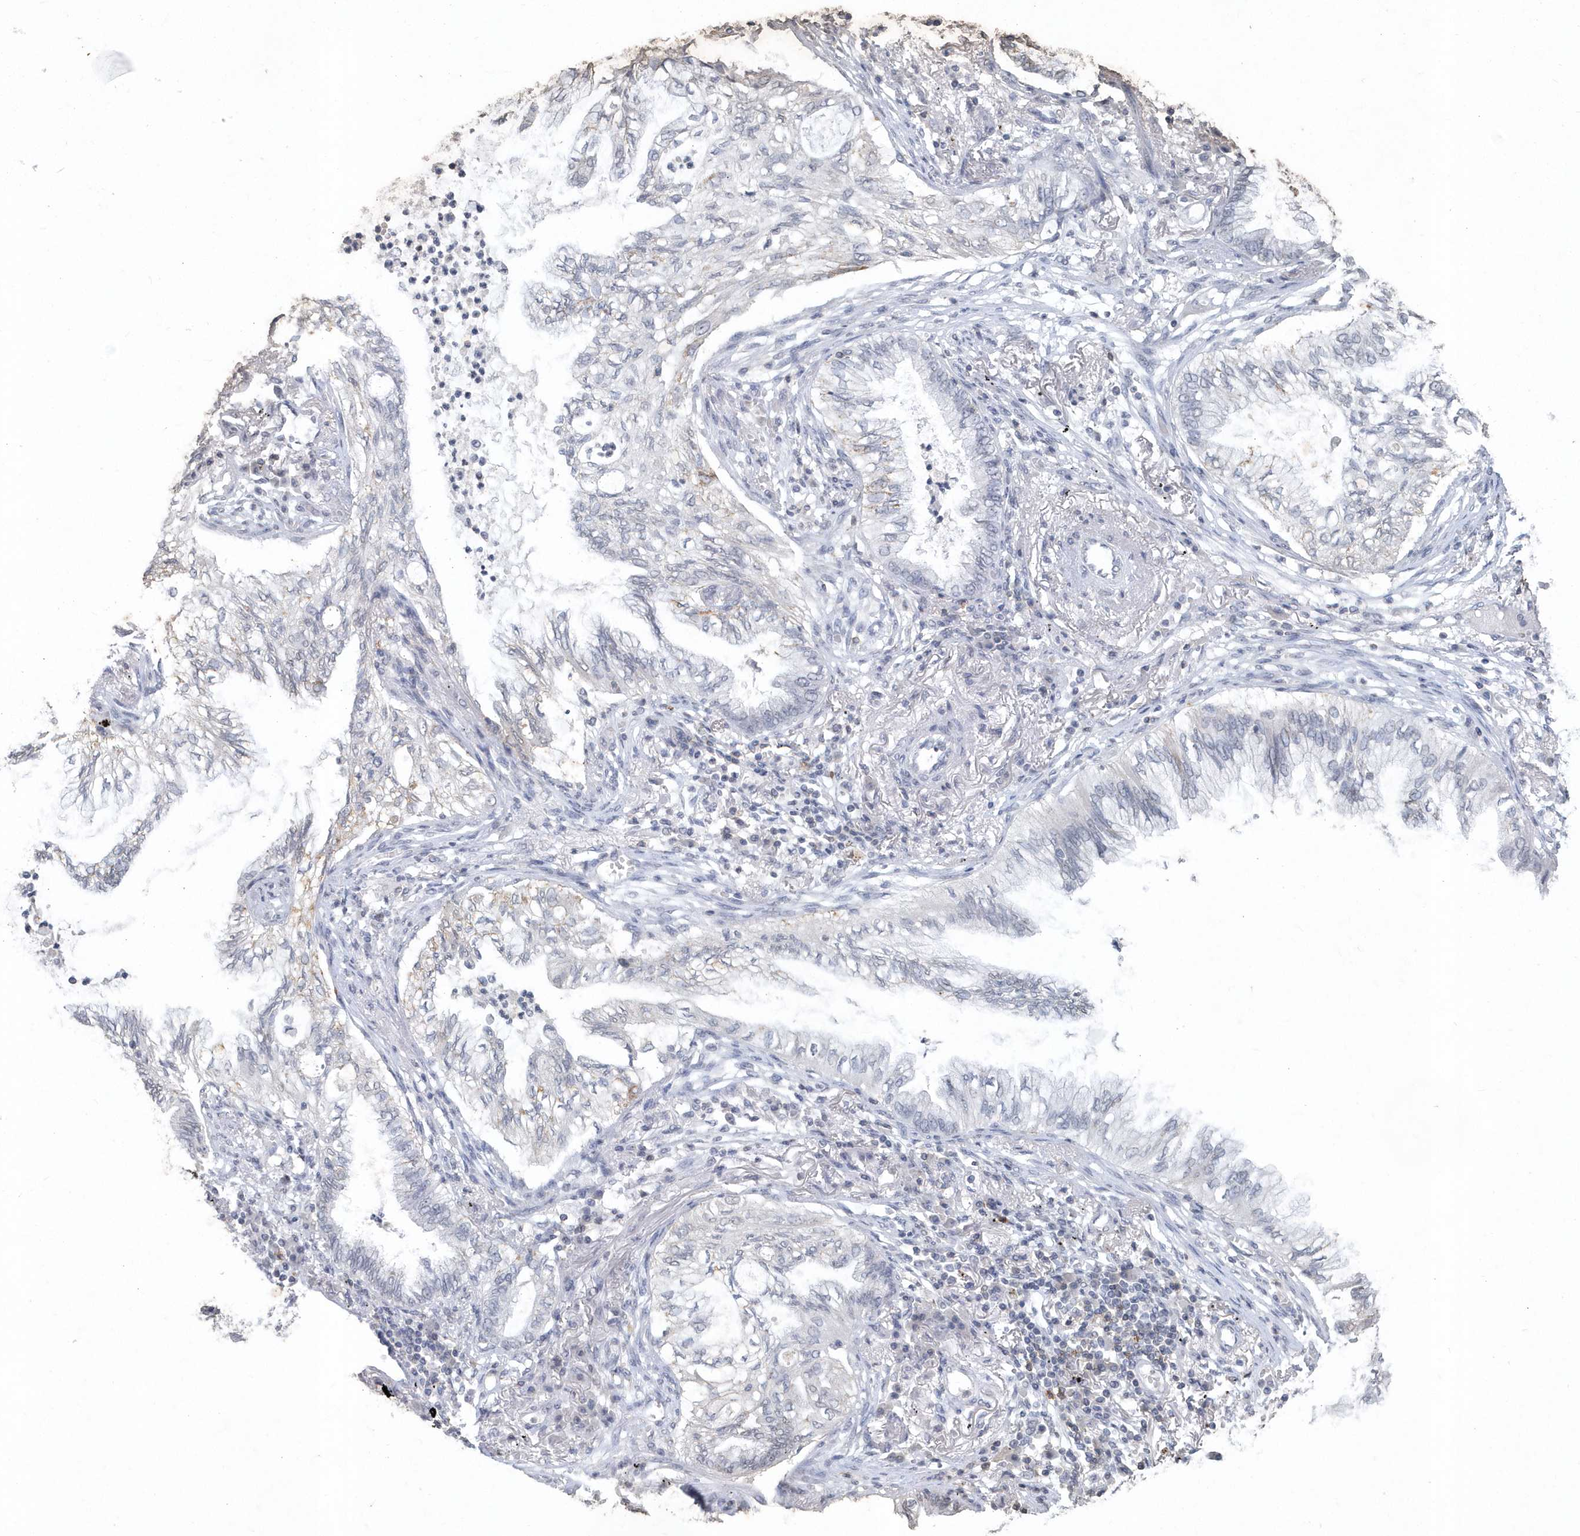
{"staining": {"intensity": "negative", "quantity": "none", "location": "none"}, "tissue": "lung cancer", "cell_type": "Tumor cells", "image_type": "cancer", "snomed": [{"axis": "morphology", "description": "Normal tissue, NOS"}, {"axis": "morphology", "description": "Adenocarcinoma, NOS"}, {"axis": "topography", "description": "Bronchus"}, {"axis": "topography", "description": "Lung"}], "caption": "Immunohistochemistry (IHC) histopathology image of neoplastic tissue: human lung adenocarcinoma stained with DAB displays no significant protein staining in tumor cells. (Brightfield microscopy of DAB IHC at high magnification).", "gene": "PDCD1", "patient": {"sex": "female", "age": 70}}